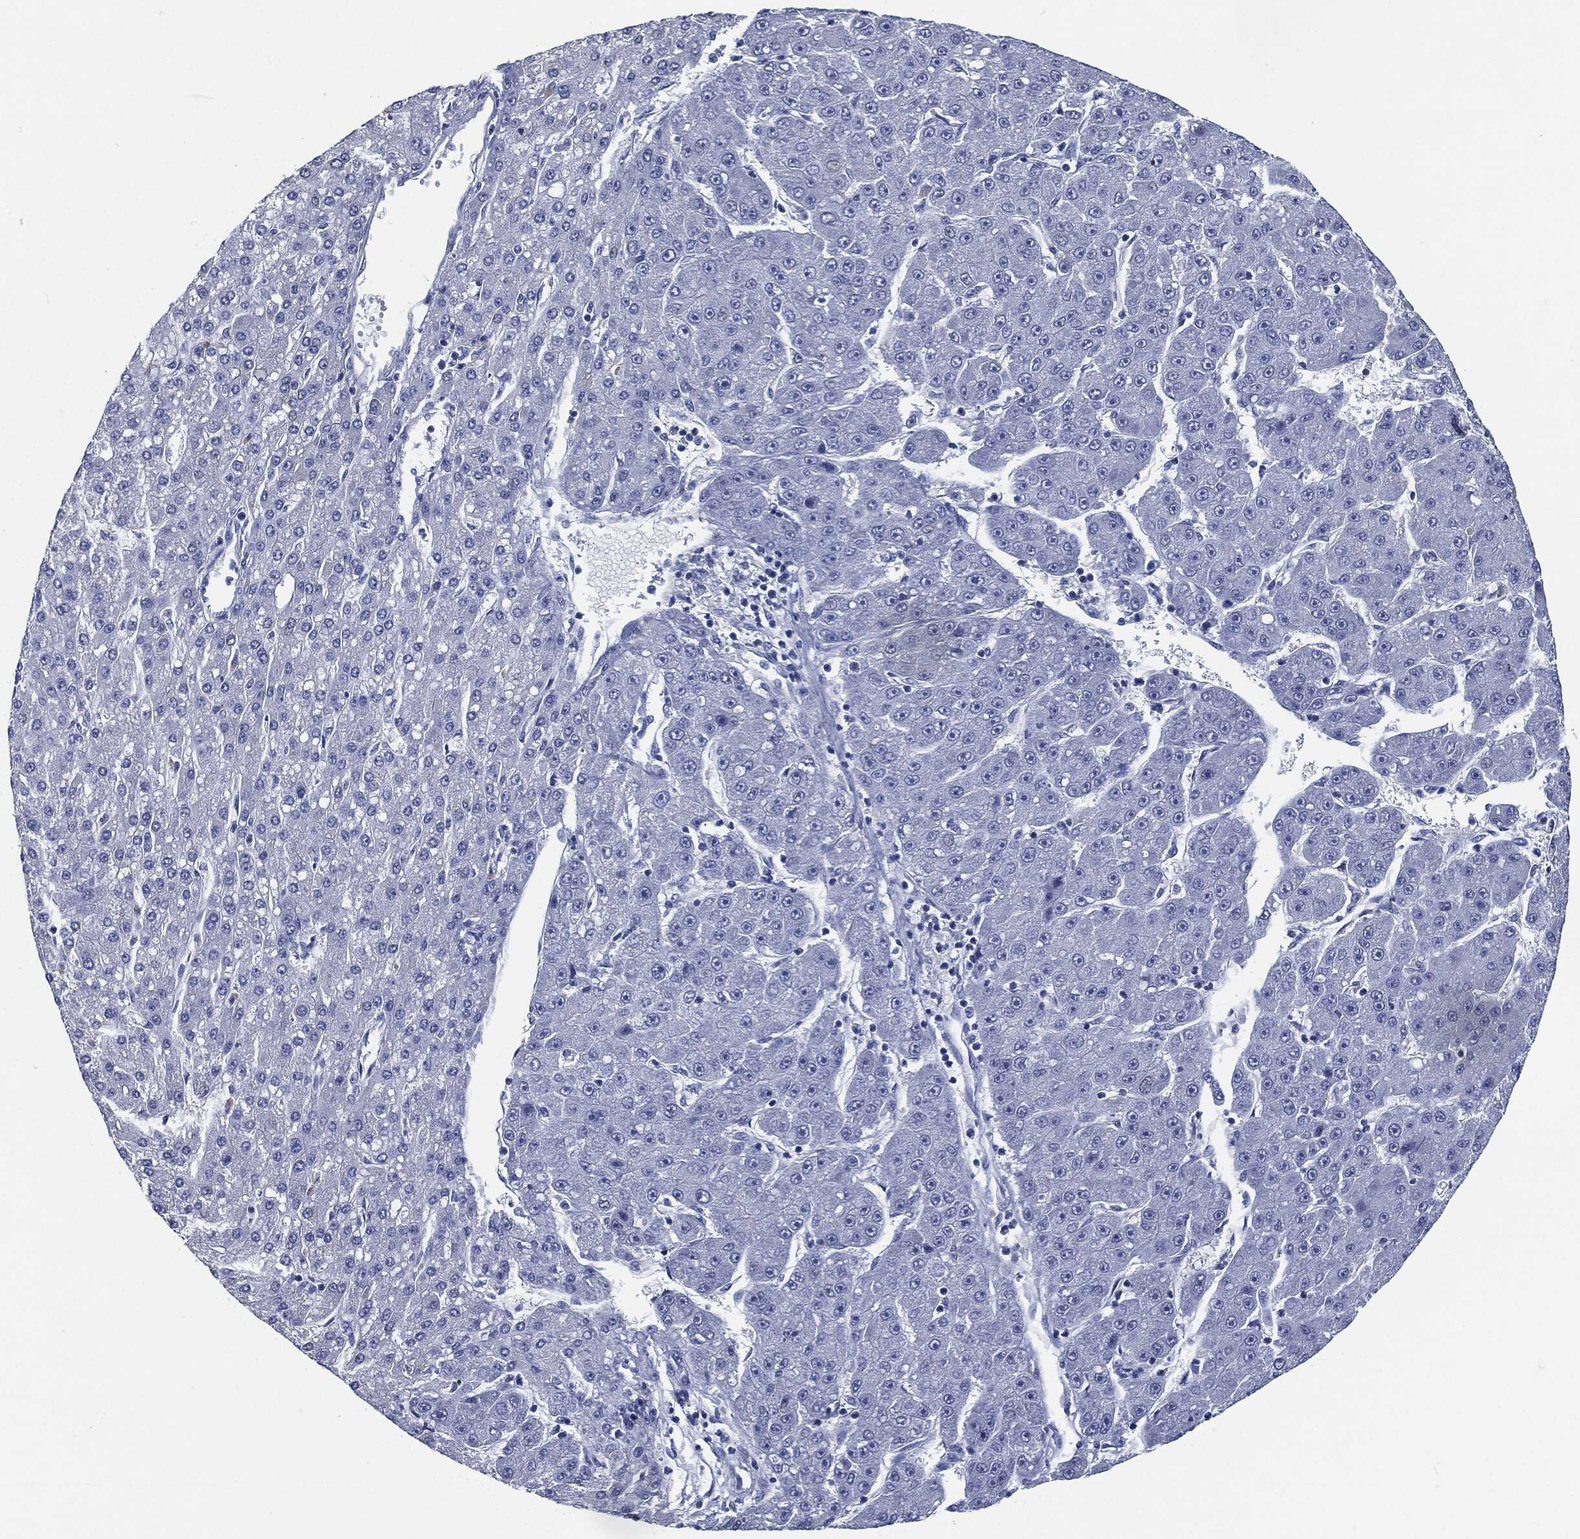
{"staining": {"intensity": "negative", "quantity": "none", "location": "none"}, "tissue": "liver cancer", "cell_type": "Tumor cells", "image_type": "cancer", "snomed": [{"axis": "morphology", "description": "Carcinoma, Hepatocellular, NOS"}, {"axis": "topography", "description": "Liver"}], "caption": "Image shows no protein positivity in tumor cells of liver cancer tissue.", "gene": "CD27", "patient": {"sex": "male", "age": 67}}